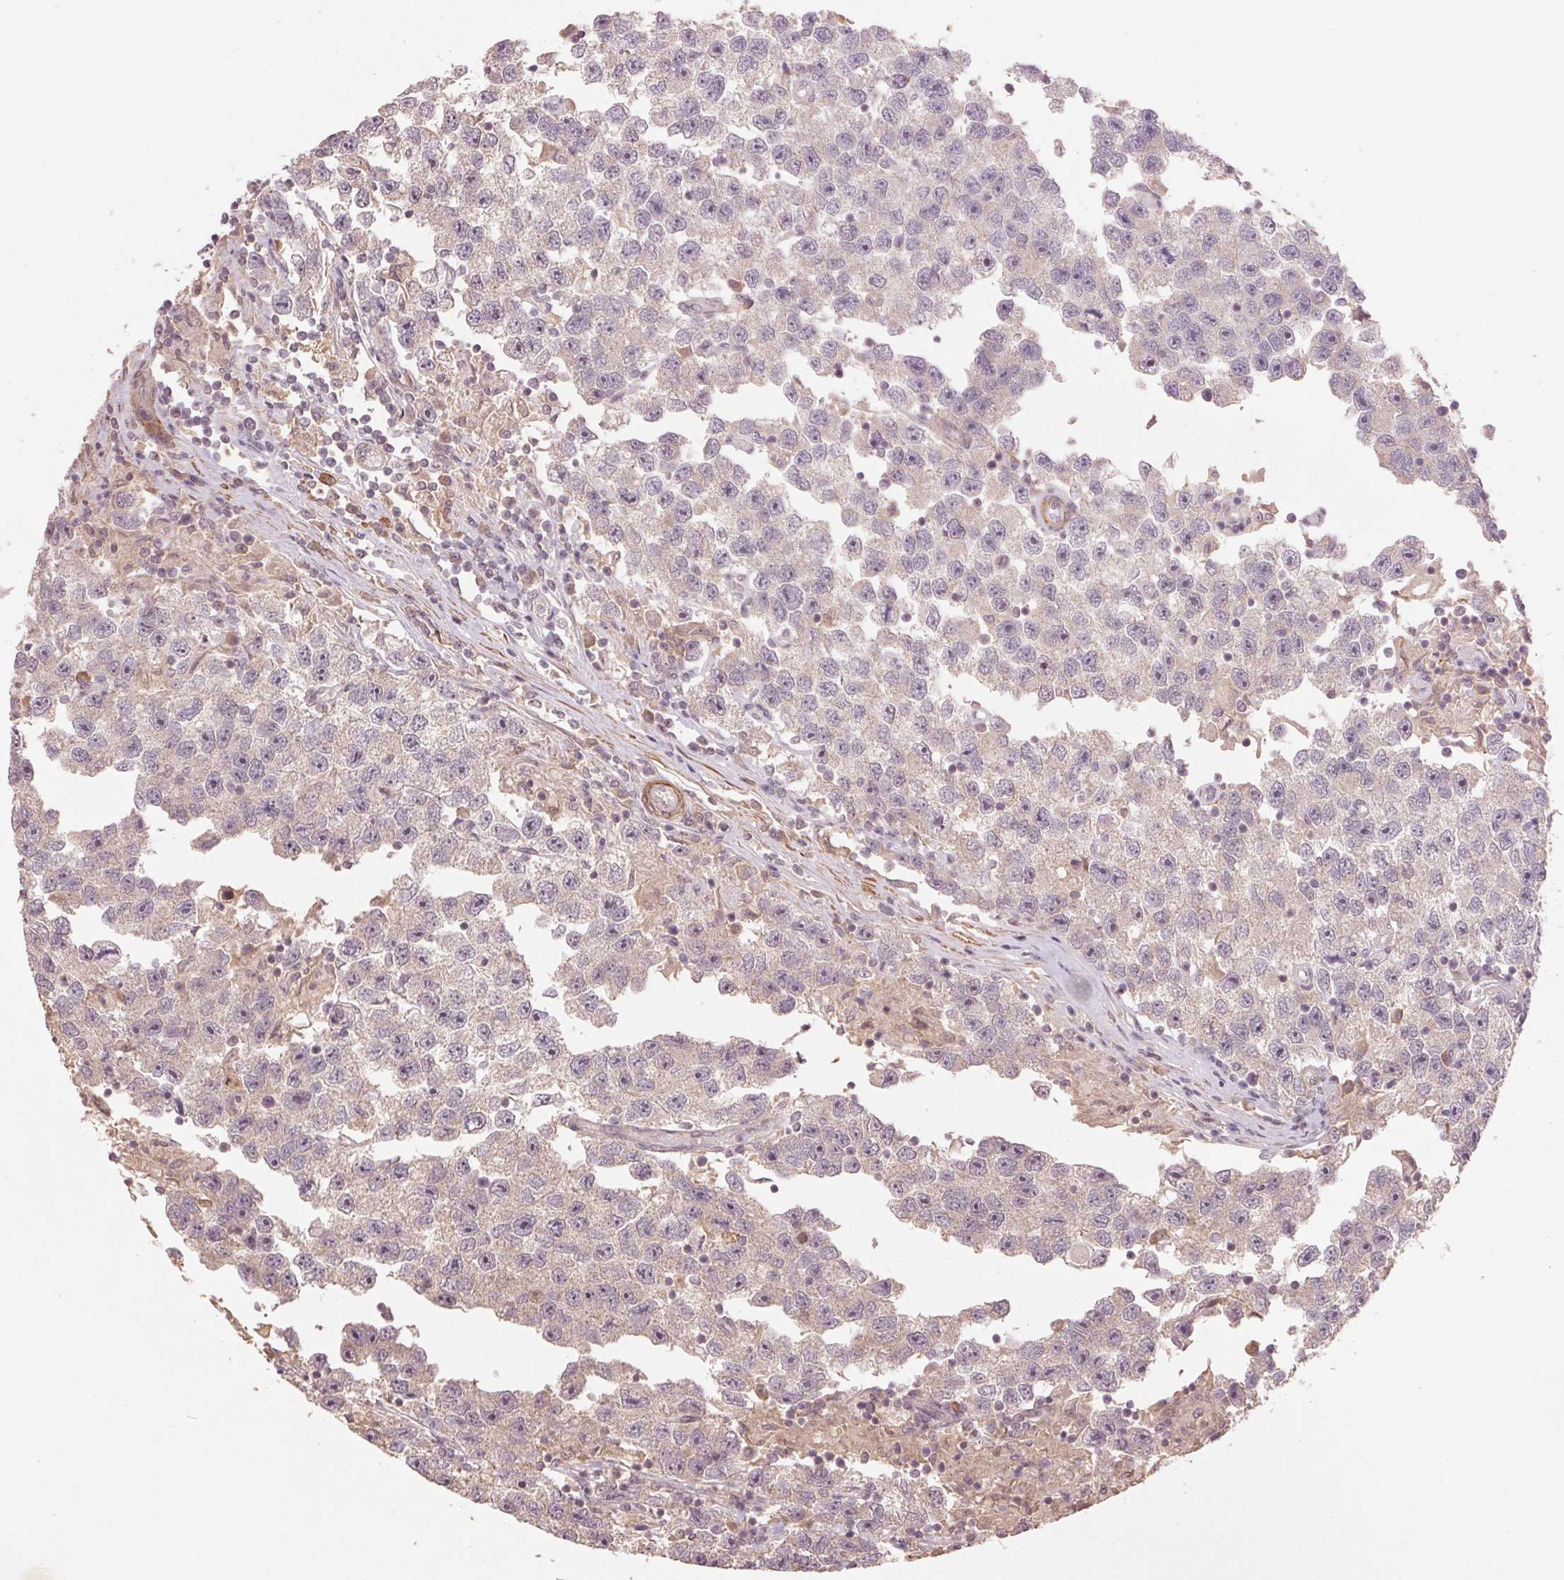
{"staining": {"intensity": "weak", "quantity": "<25%", "location": "cytoplasmic/membranous"}, "tissue": "testis cancer", "cell_type": "Tumor cells", "image_type": "cancer", "snomed": [{"axis": "morphology", "description": "Seminoma, NOS"}, {"axis": "topography", "description": "Testis"}], "caption": "This micrograph is of testis cancer (seminoma) stained with IHC to label a protein in brown with the nuclei are counter-stained blue. There is no positivity in tumor cells.", "gene": "SMLR1", "patient": {"sex": "male", "age": 26}}